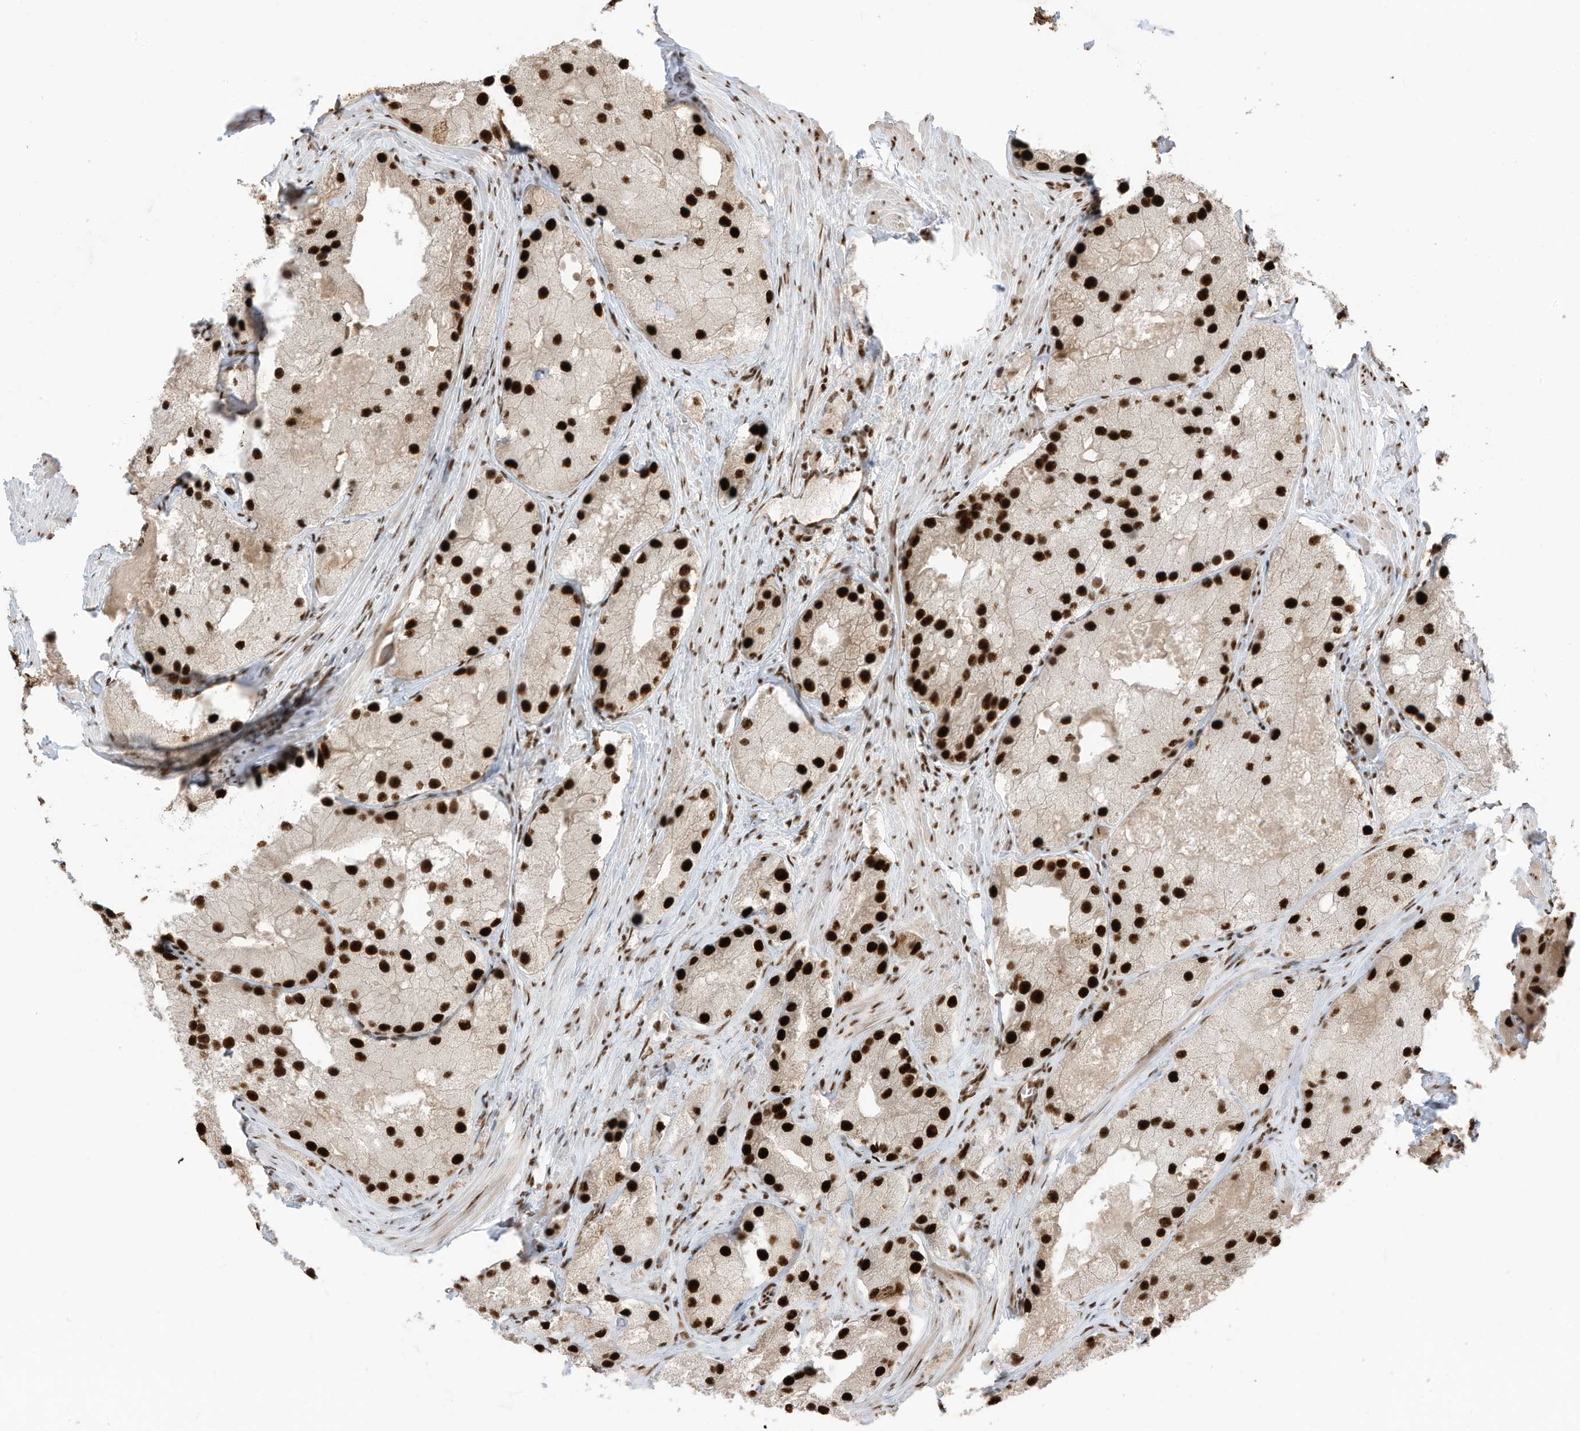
{"staining": {"intensity": "strong", "quantity": ">75%", "location": "nuclear"}, "tissue": "prostate cancer", "cell_type": "Tumor cells", "image_type": "cancer", "snomed": [{"axis": "morphology", "description": "Adenocarcinoma, Low grade"}, {"axis": "topography", "description": "Prostate"}], "caption": "Prostate cancer stained with DAB (3,3'-diaminobenzidine) immunohistochemistry (IHC) shows high levels of strong nuclear staining in approximately >75% of tumor cells.", "gene": "SF3A3", "patient": {"sex": "male", "age": 69}}